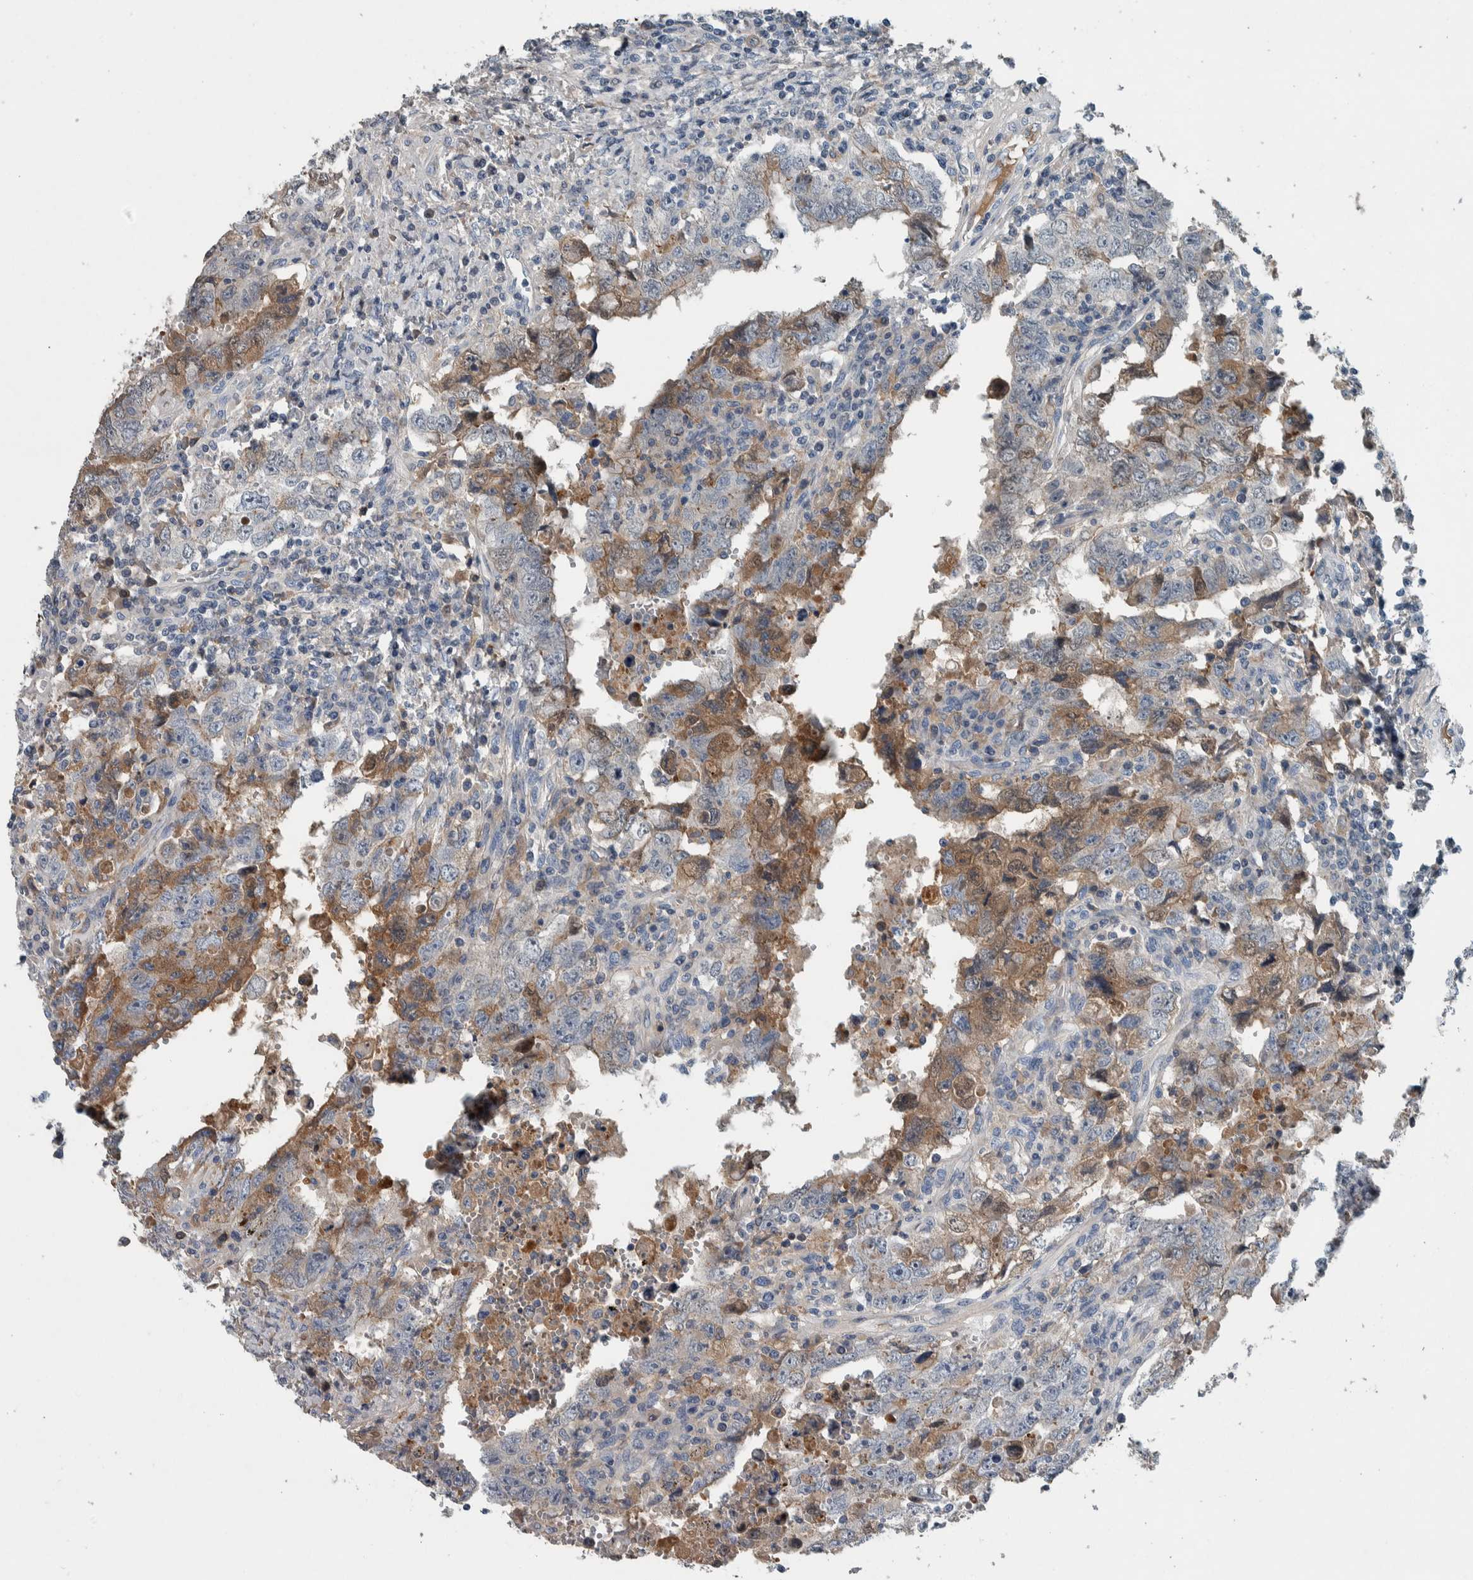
{"staining": {"intensity": "moderate", "quantity": "25%-75%", "location": "cytoplasmic/membranous,nuclear"}, "tissue": "testis cancer", "cell_type": "Tumor cells", "image_type": "cancer", "snomed": [{"axis": "morphology", "description": "Carcinoma, Embryonal, NOS"}, {"axis": "topography", "description": "Testis"}], "caption": "Testis cancer was stained to show a protein in brown. There is medium levels of moderate cytoplasmic/membranous and nuclear positivity in about 25%-75% of tumor cells.", "gene": "SERPINC1", "patient": {"sex": "male", "age": 26}}